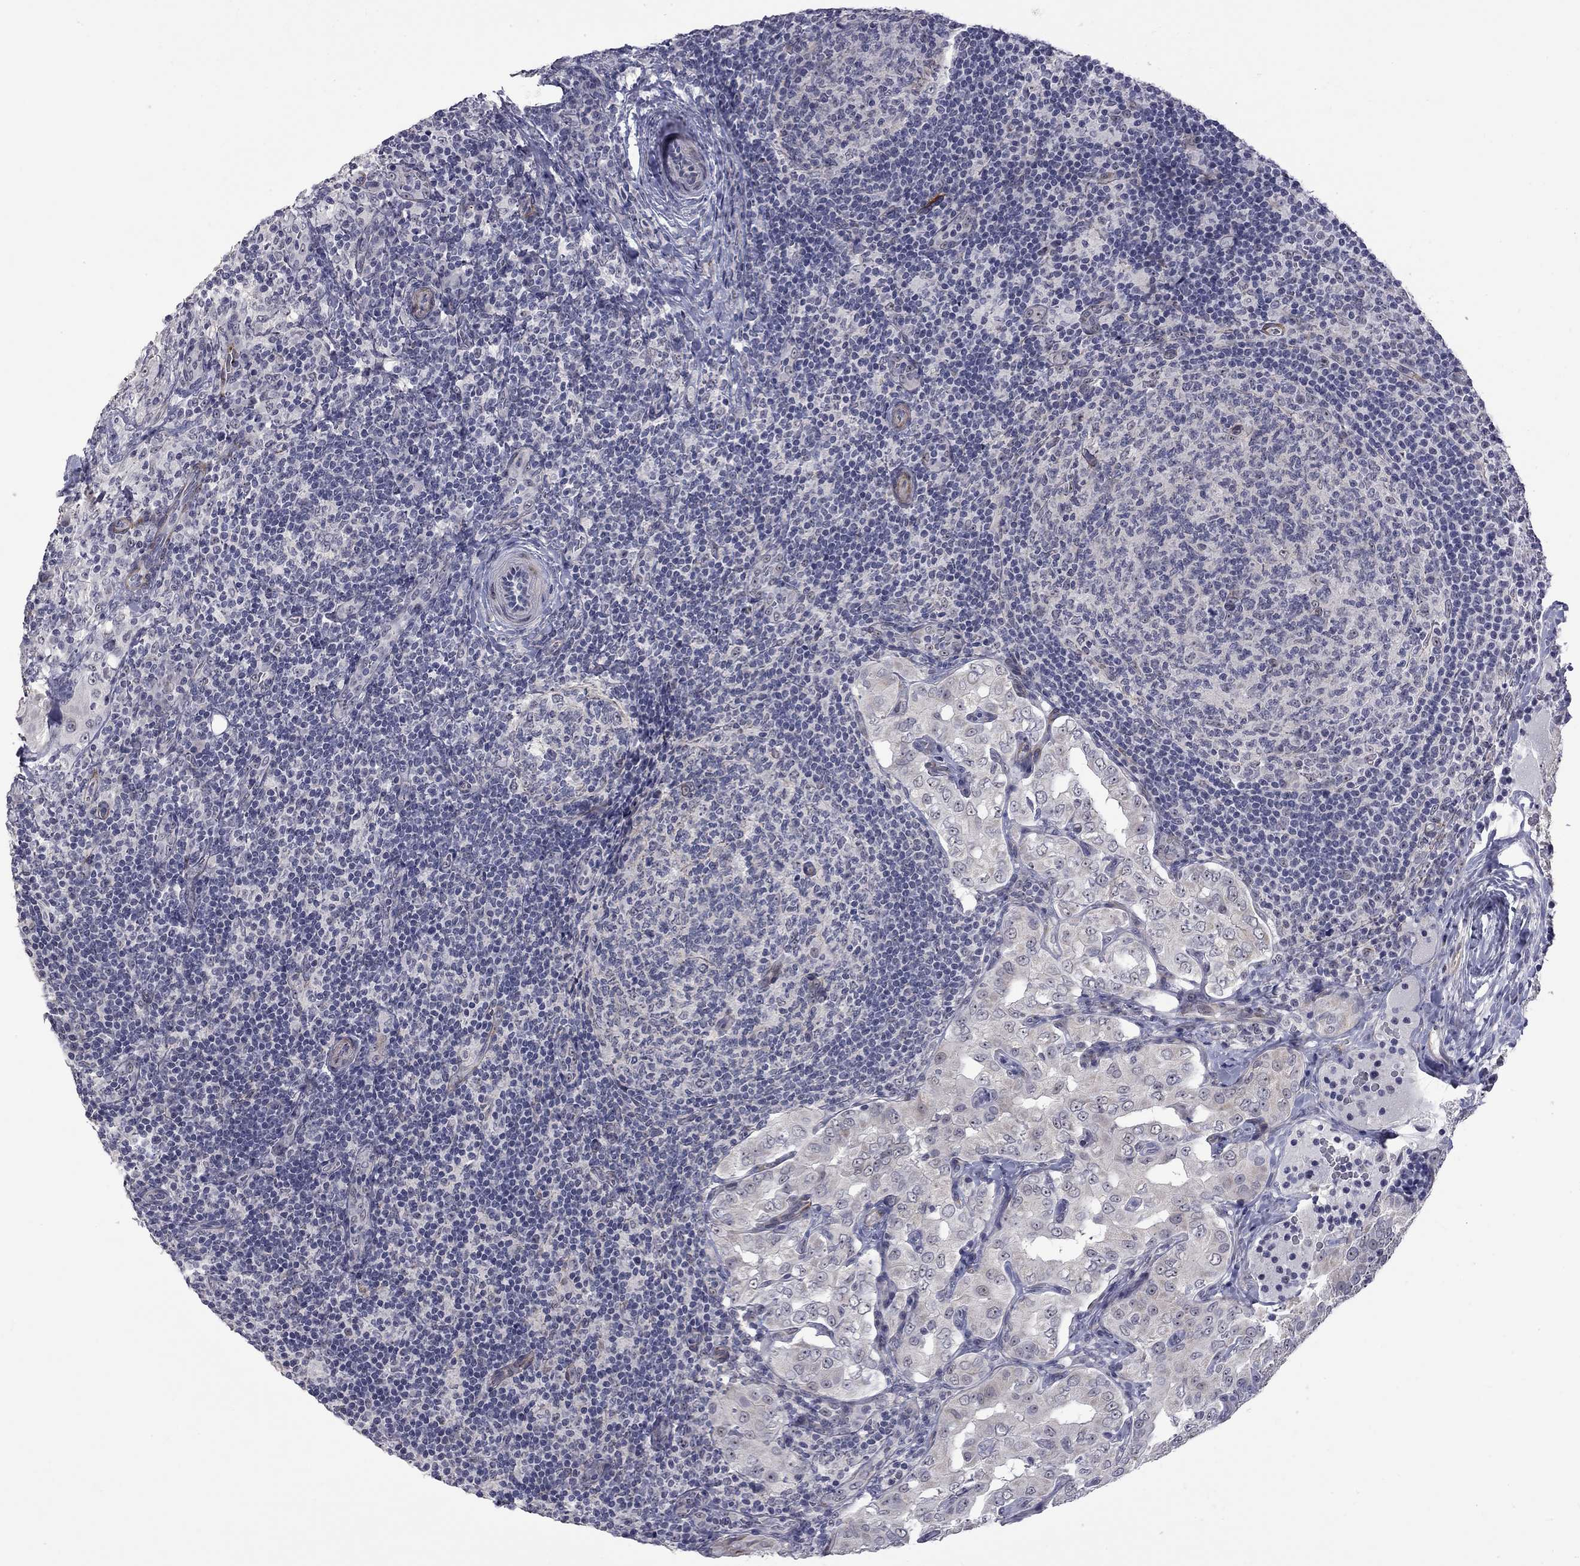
{"staining": {"intensity": "negative", "quantity": "none", "location": "none"}, "tissue": "thyroid cancer", "cell_type": "Tumor cells", "image_type": "cancer", "snomed": [{"axis": "morphology", "description": "Papillary adenocarcinoma, NOS"}, {"axis": "topography", "description": "Thyroid gland"}], "caption": "Tumor cells are negative for brown protein staining in thyroid cancer (papillary adenocarcinoma).", "gene": "GSG1L", "patient": {"sex": "male", "age": 61}}